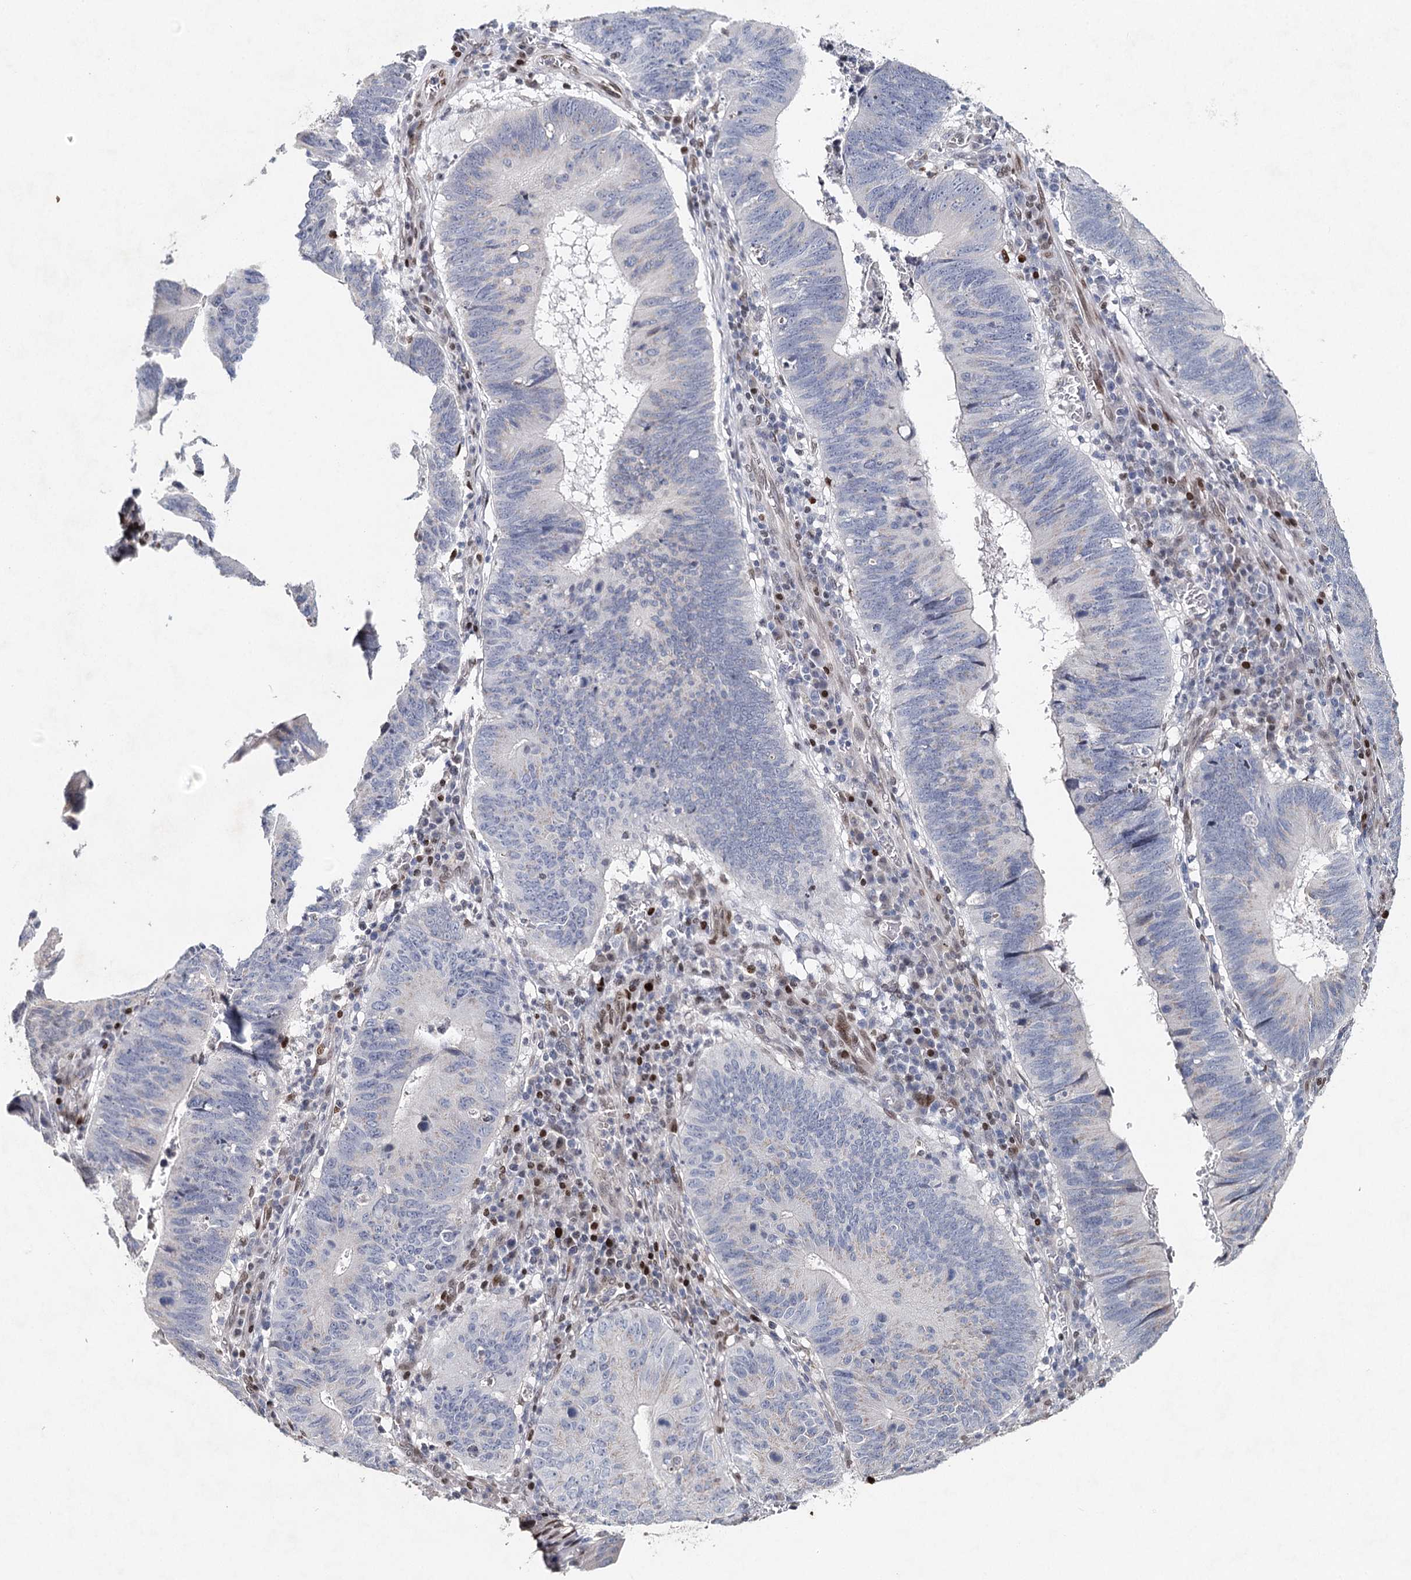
{"staining": {"intensity": "negative", "quantity": "none", "location": "none"}, "tissue": "stomach cancer", "cell_type": "Tumor cells", "image_type": "cancer", "snomed": [{"axis": "morphology", "description": "Adenocarcinoma, NOS"}, {"axis": "topography", "description": "Stomach"}], "caption": "Immunohistochemical staining of human stomach adenocarcinoma demonstrates no significant positivity in tumor cells.", "gene": "FRMD4A", "patient": {"sex": "male", "age": 59}}